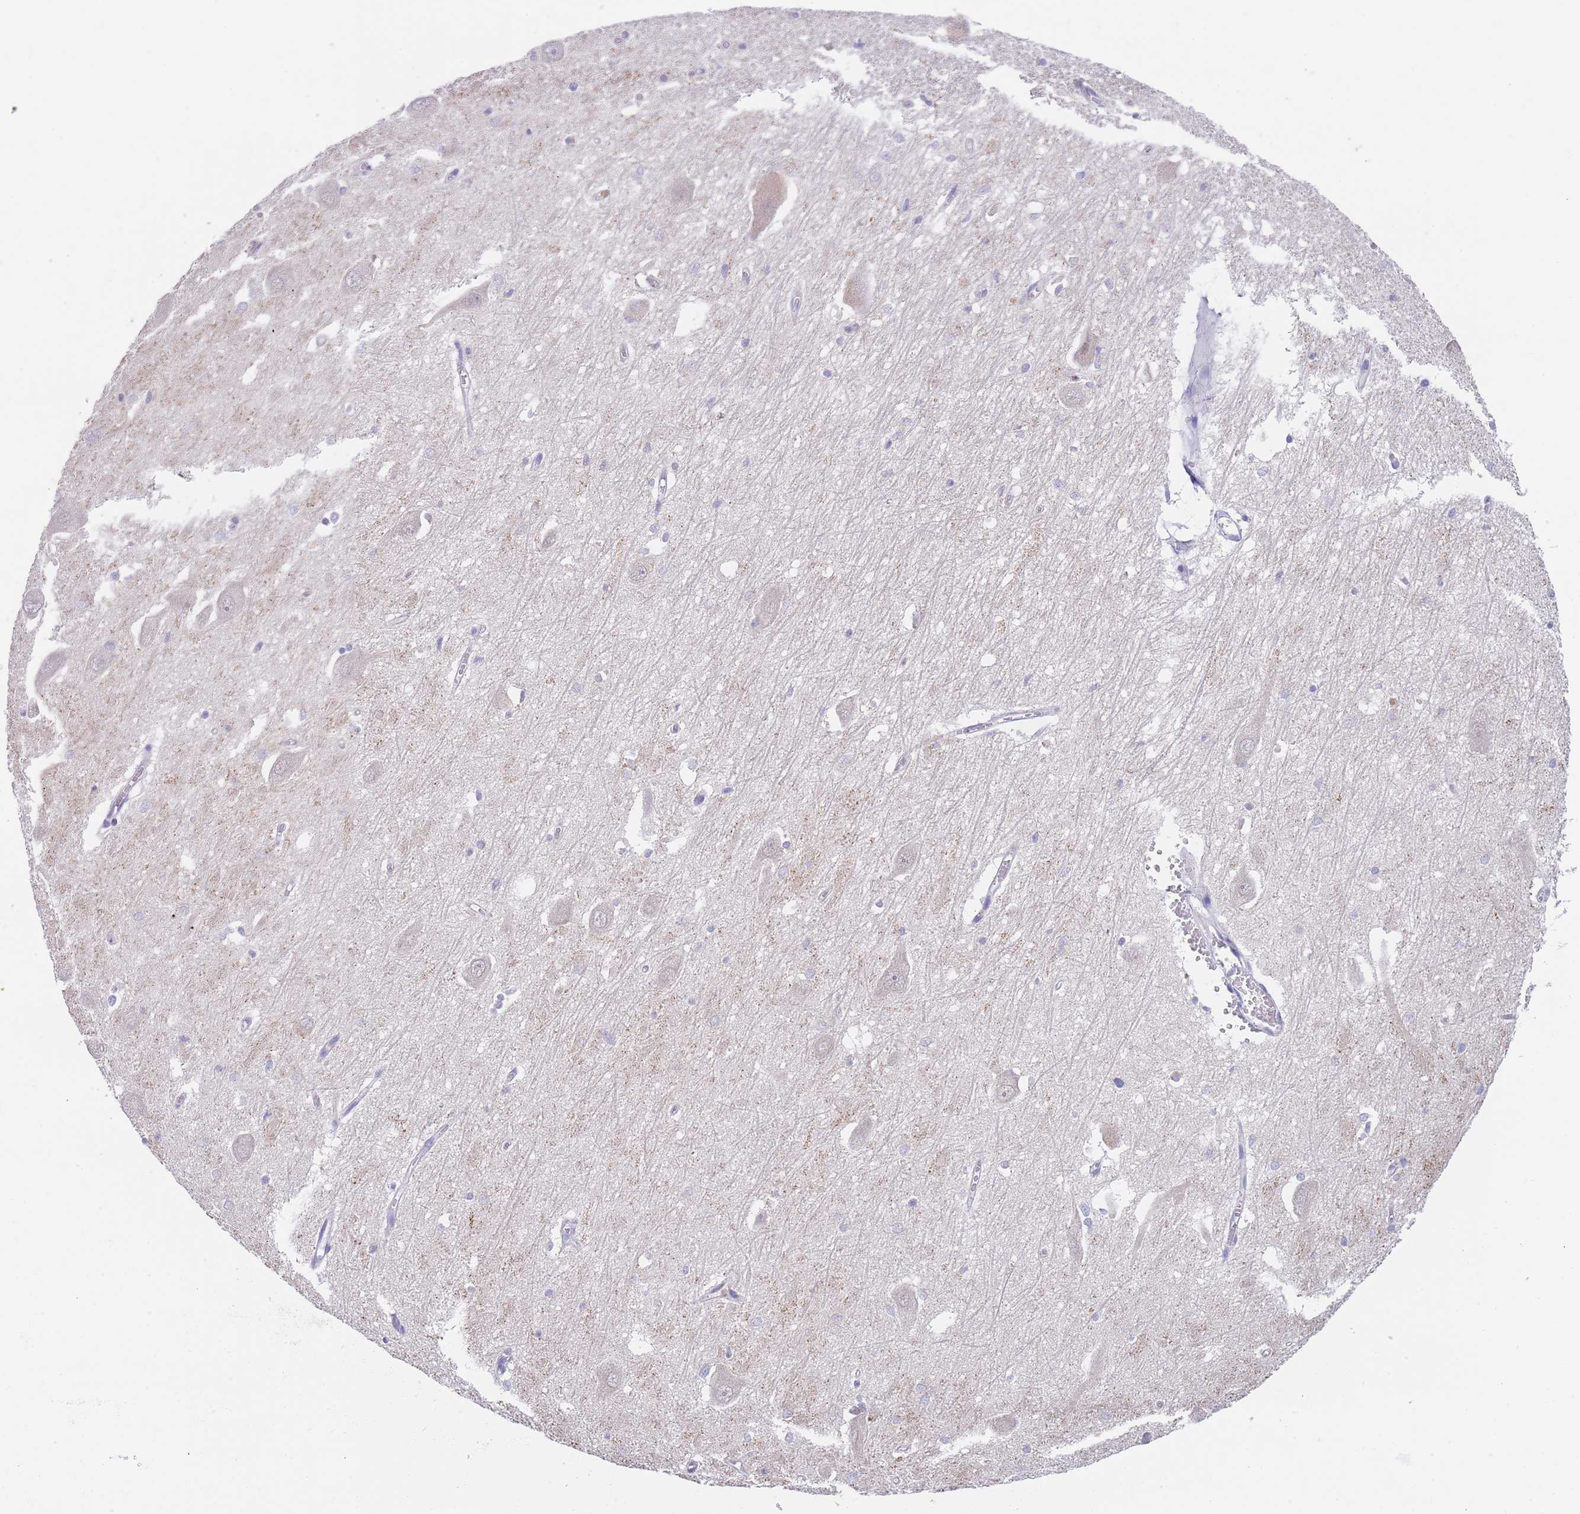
{"staining": {"intensity": "negative", "quantity": "none", "location": "none"}, "tissue": "hippocampus", "cell_type": "Glial cells", "image_type": "normal", "snomed": [{"axis": "morphology", "description": "Normal tissue, NOS"}, {"axis": "topography", "description": "Hippocampus"}], "caption": "IHC histopathology image of normal hippocampus: hippocampus stained with DAB (3,3'-diaminobenzidine) exhibits no significant protein staining in glial cells. (DAB (3,3'-diaminobenzidine) IHC visualized using brightfield microscopy, high magnification).", "gene": "TYW1B", "patient": {"sex": "male", "age": 70}}